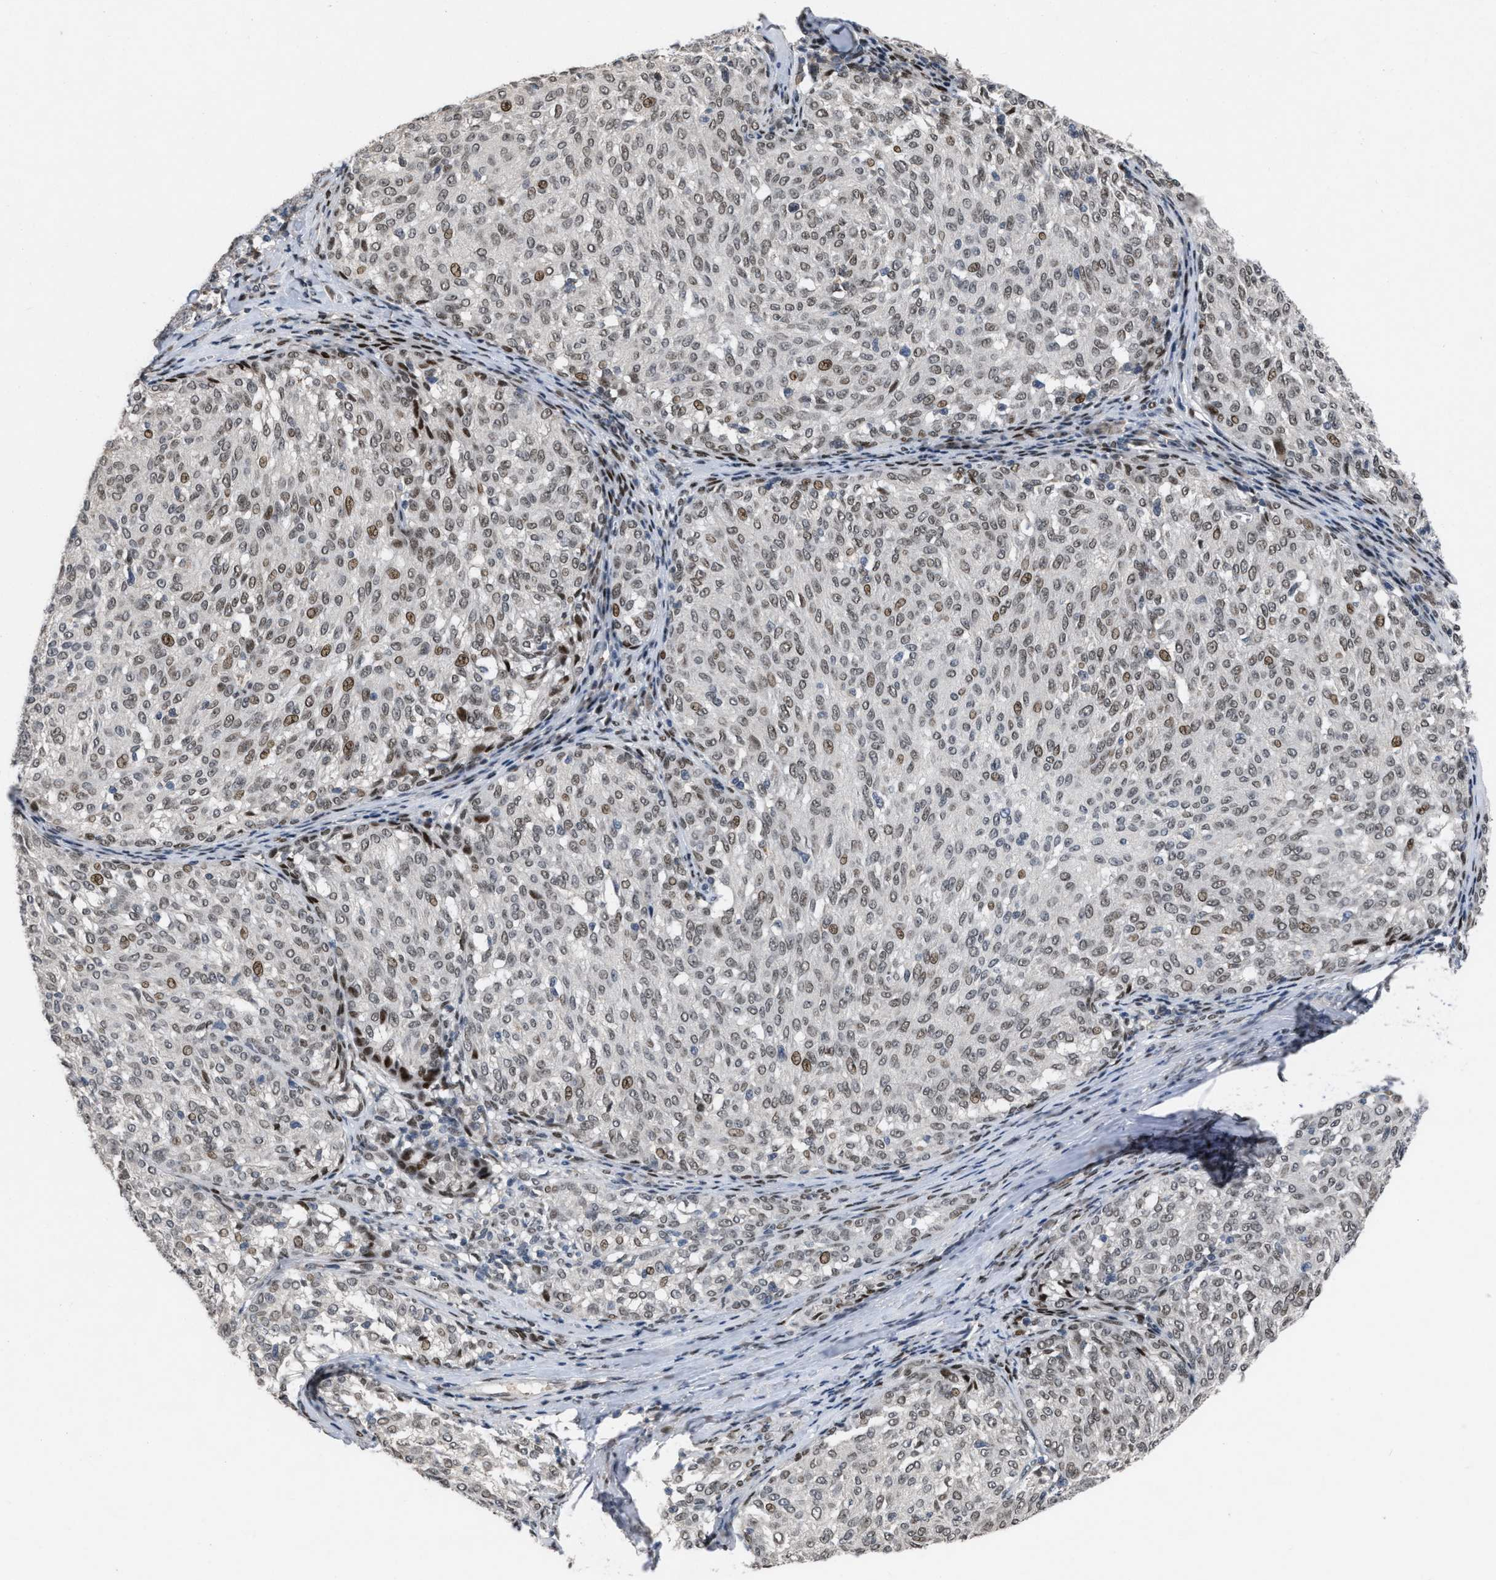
{"staining": {"intensity": "weak", "quantity": ">75%", "location": "nuclear"}, "tissue": "melanoma", "cell_type": "Tumor cells", "image_type": "cancer", "snomed": [{"axis": "morphology", "description": "Malignant melanoma, NOS"}, {"axis": "topography", "description": "Skin"}], "caption": "Immunohistochemistry of melanoma reveals low levels of weak nuclear staining in approximately >75% of tumor cells.", "gene": "SETDB1", "patient": {"sex": "female", "age": 72}}